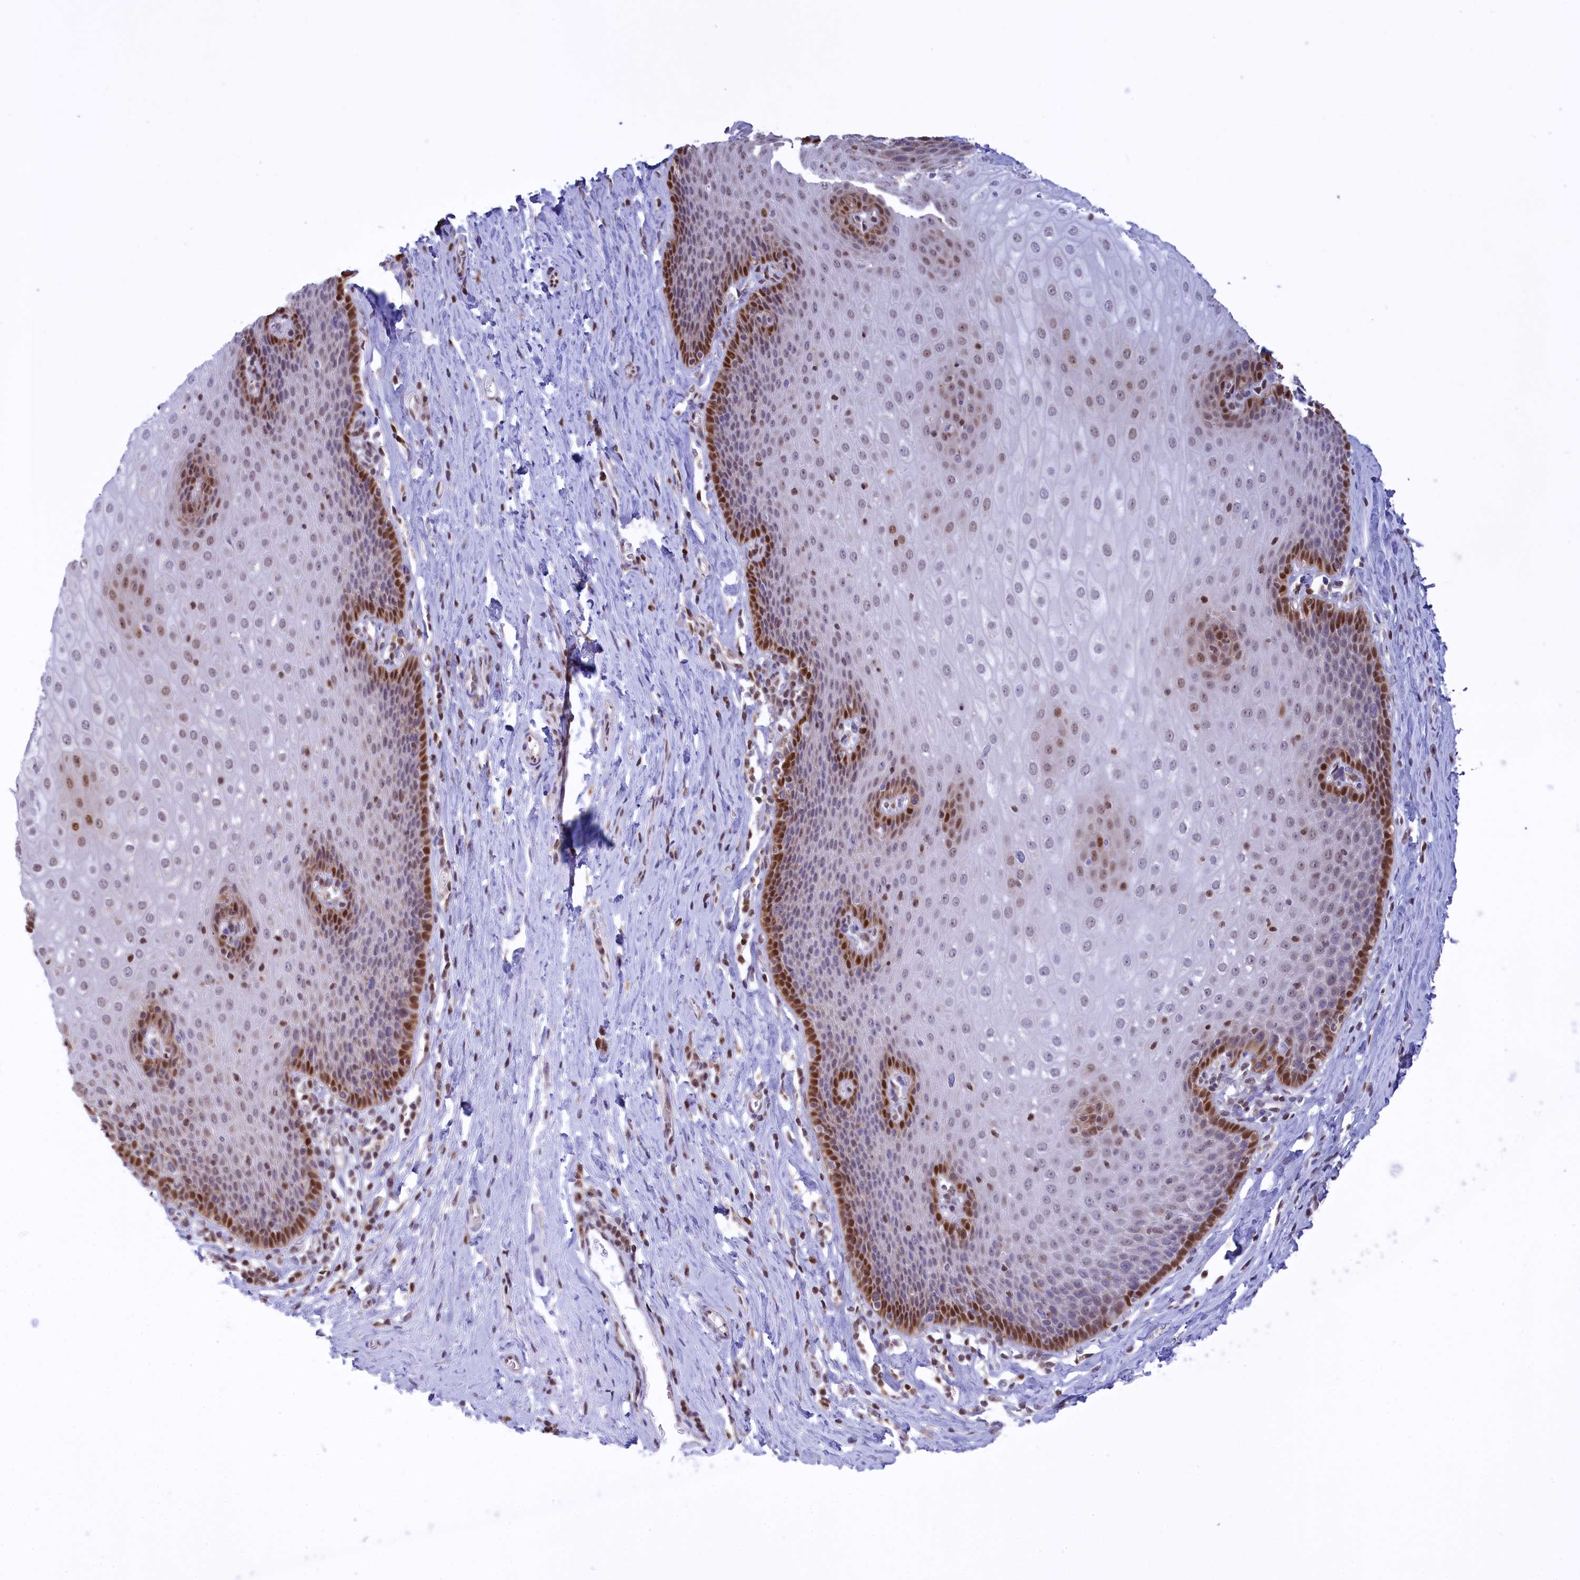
{"staining": {"intensity": "strong", "quantity": "<25%", "location": "nuclear"}, "tissue": "esophagus", "cell_type": "Squamous epithelial cells", "image_type": "normal", "snomed": [{"axis": "morphology", "description": "Normal tissue, NOS"}, {"axis": "topography", "description": "Esophagus"}], "caption": "The histopathology image reveals immunohistochemical staining of normal esophagus. There is strong nuclear expression is identified in about <25% of squamous epithelial cells.", "gene": "IZUMO2", "patient": {"sex": "female", "age": 61}}